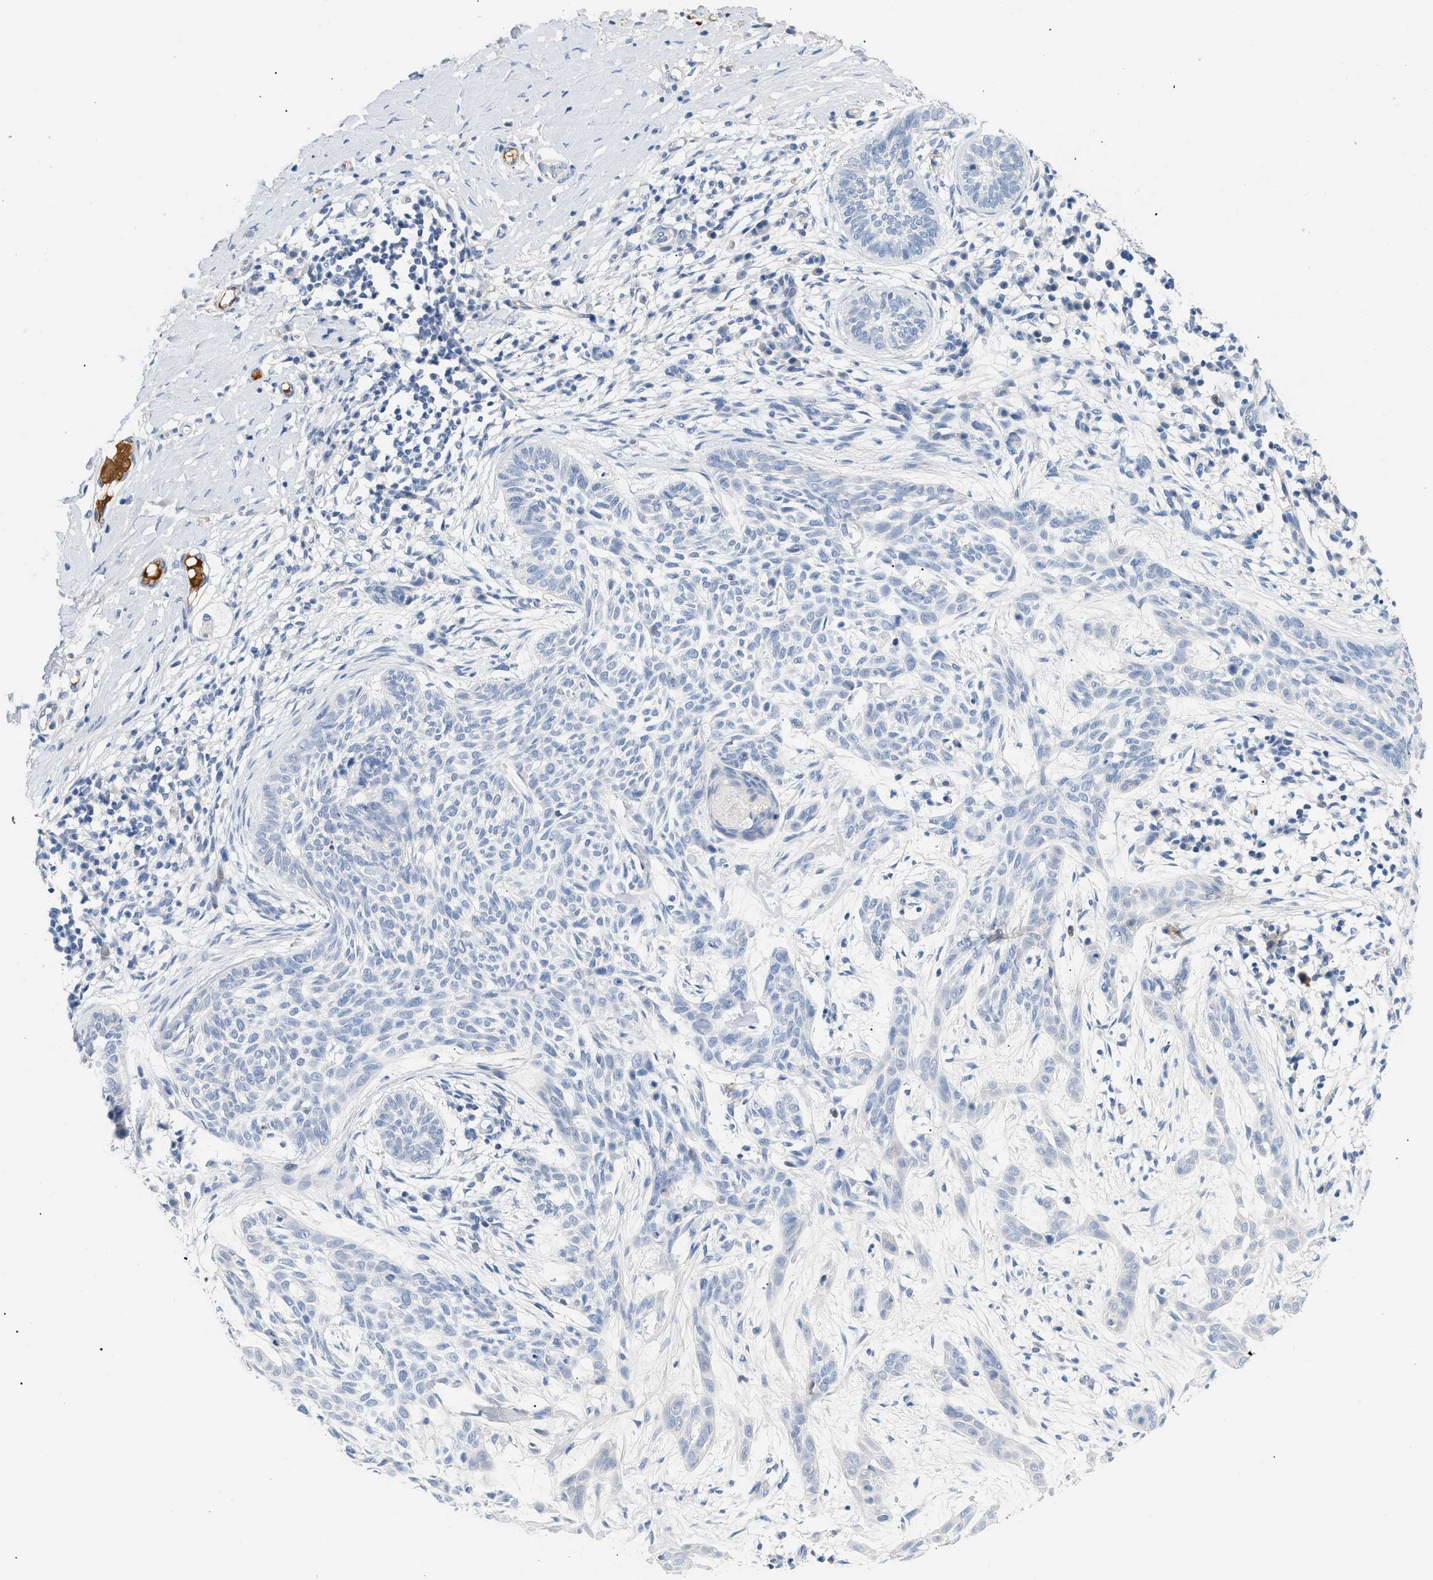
{"staining": {"intensity": "negative", "quantity": "none", "location": "none"}, "tissue": "skin cancer", "cell_type": "Tumor cells", "image_type": "cancer", "snomed": [{"axis": "morphology", "description": "Basal cell carcinoma"}, {"axis": "topography", "description": "Skin"}], "caption": "The micrograph shows no significant positivity in tumor cells of basal cell carcinoma (skin).", "gene": "CFH", "patient": {"sex": "female", "age": 59}}